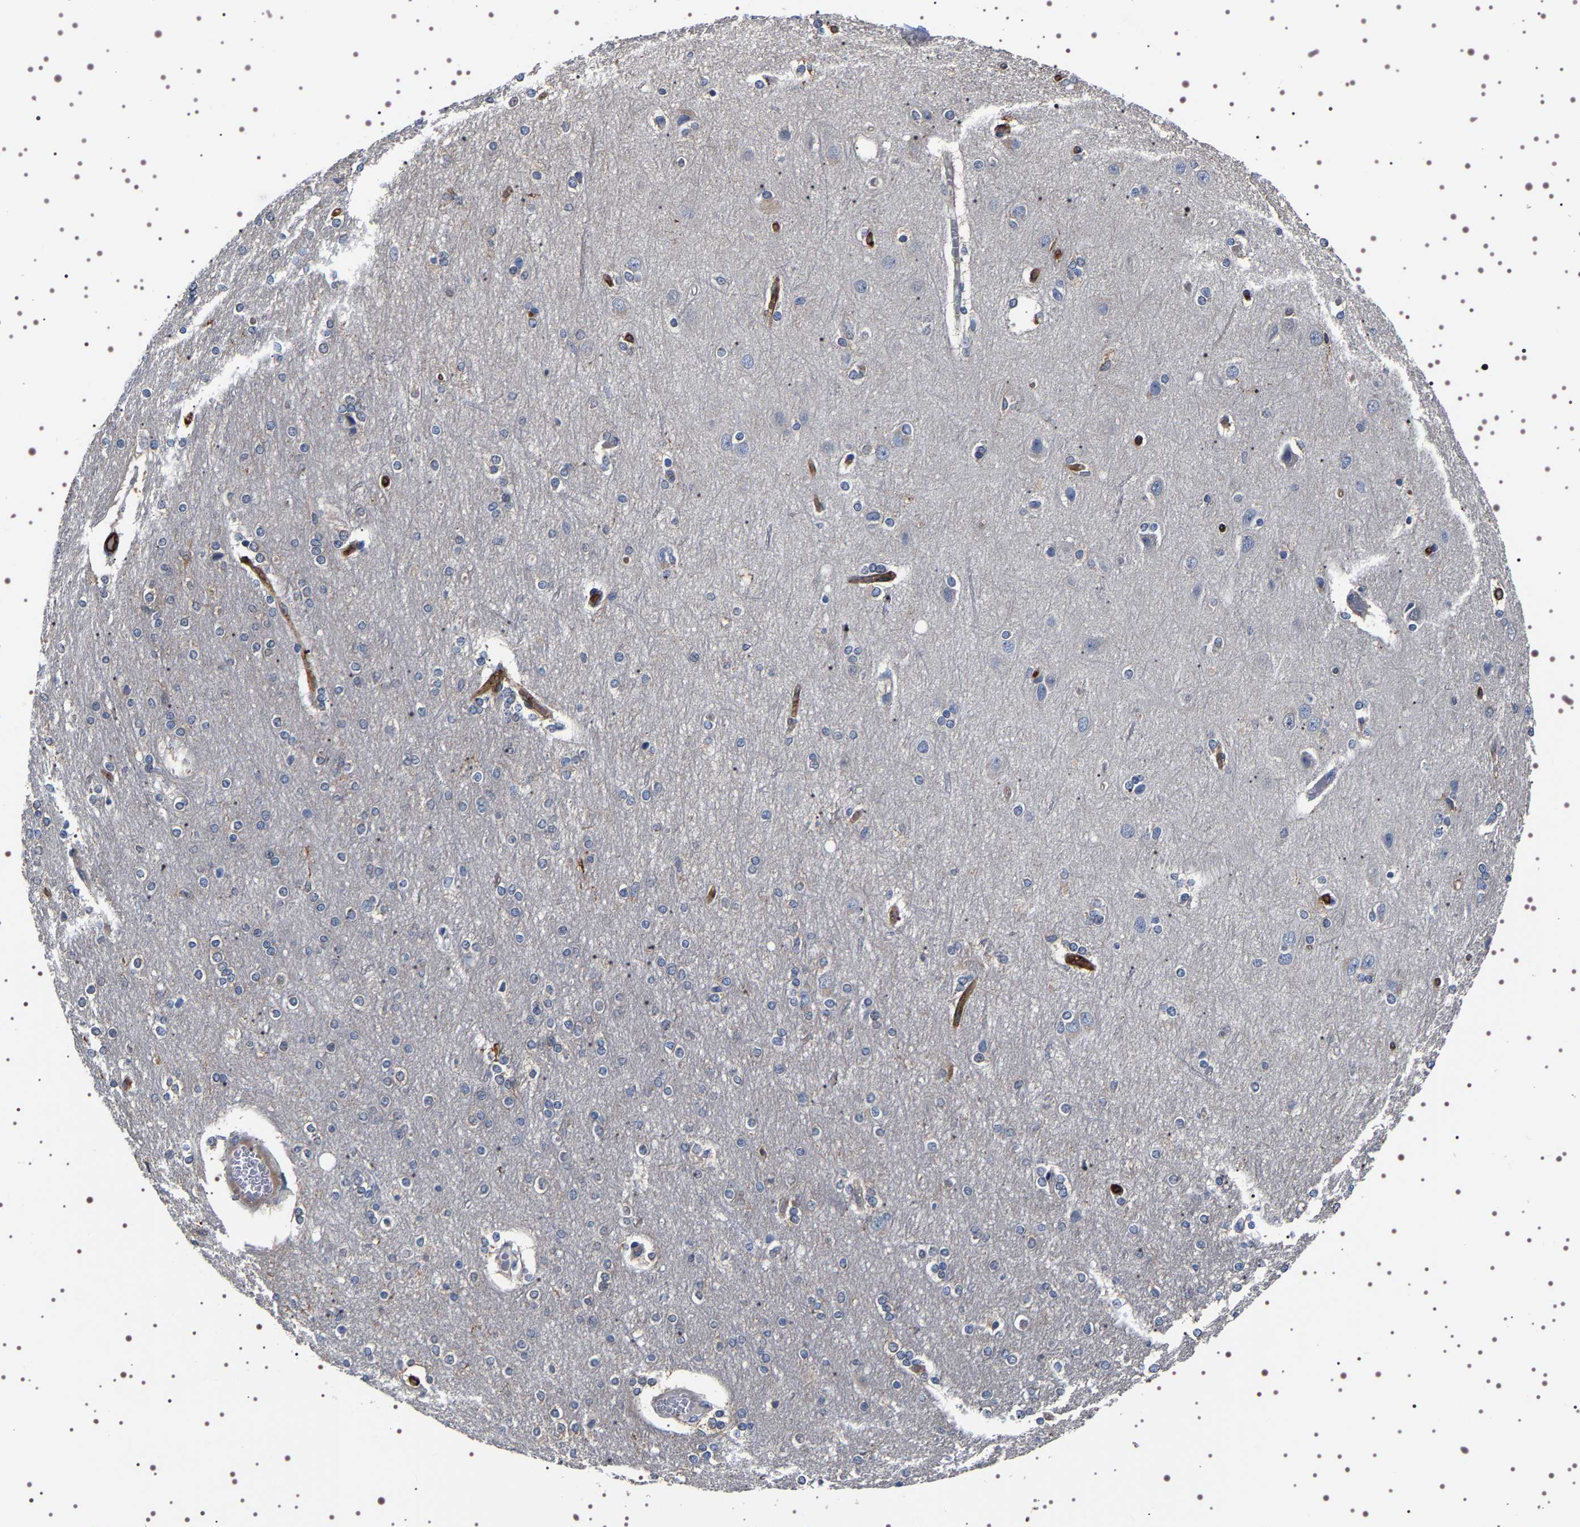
{"staining": {"intensity": "strong", "quantity": ">75%", "location": "cytoplasmic/membranous"}, "tissue": "cerebral cortex", "cell_type": "Endothelial cells", "image_type": "normal", "snomed": [{"axis": "morphology", "description": "Normal tissue, NOS"}, {"axis": "topography", "description": "Cerebral cortex"}], "caption": "Endothelial cells display strong cytoplasmic/membranous expression in approximately >75% of cells in normal cerebral cortex. Using DAB (3,3'-diaminobenzidine) (brown) and hematoxylin (blue) stains, captured at high magnification using brightfield microscopy.", "gene": "ALPL", "patient": {"sex": "female", "age": 54}}